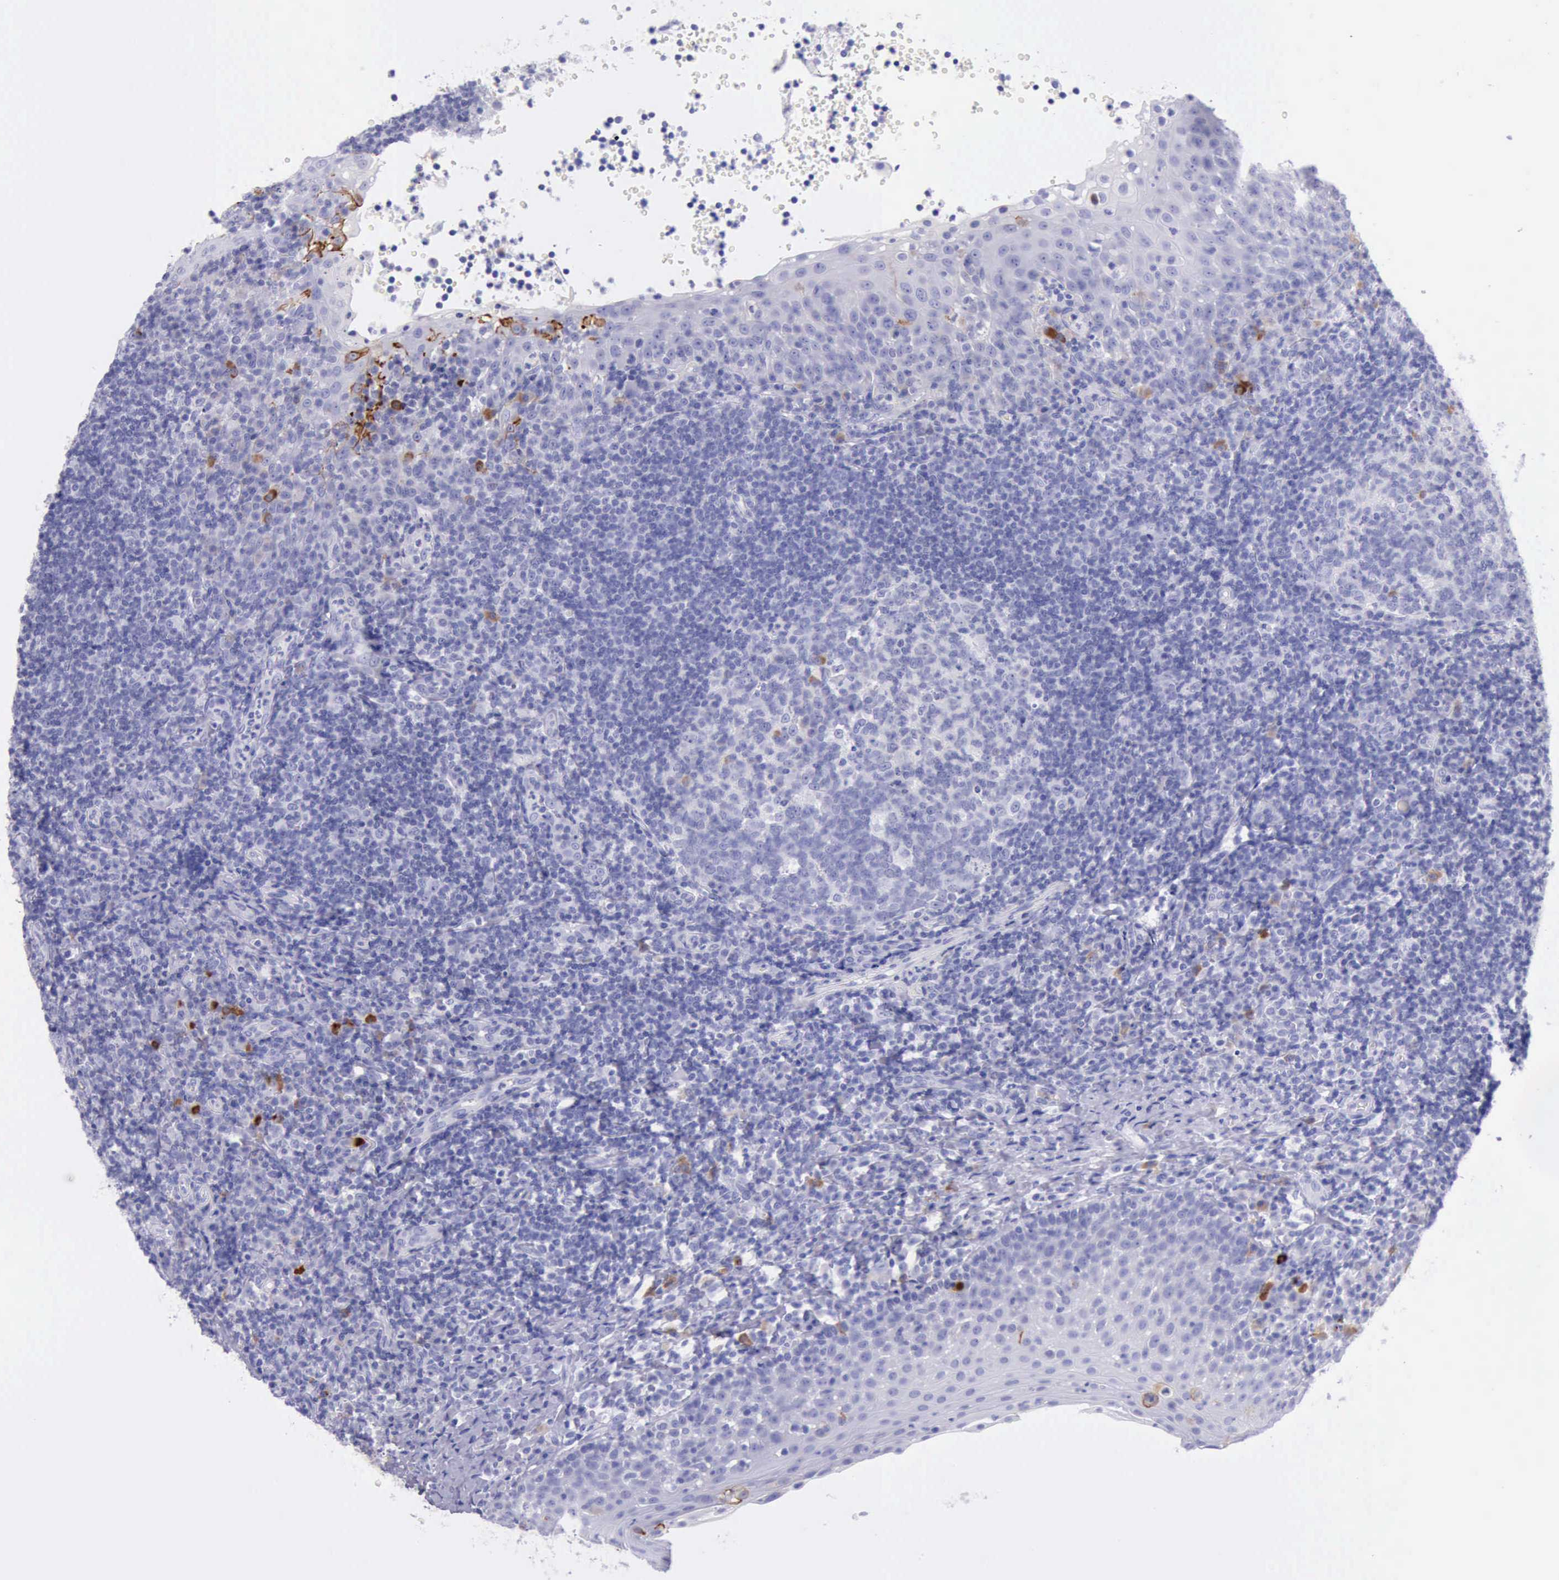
{"staining": {"intensity": "negative", "quantity": "none", "location": "none"}, "tissue": "tonsil", "cell_type": "Germinal center cells", "image_type": "normal", "snomed": [{"axis": "morphology", "description": "Normal tissue, NOS"}, {"axis": "topography", "description": "Tonsil"}], "caption": "Tonsil stained for a protein using IHC demonstrates no expression germinal center cells.", "gene": "KRT8", "patient": {"sex": "female", "age": 40}}